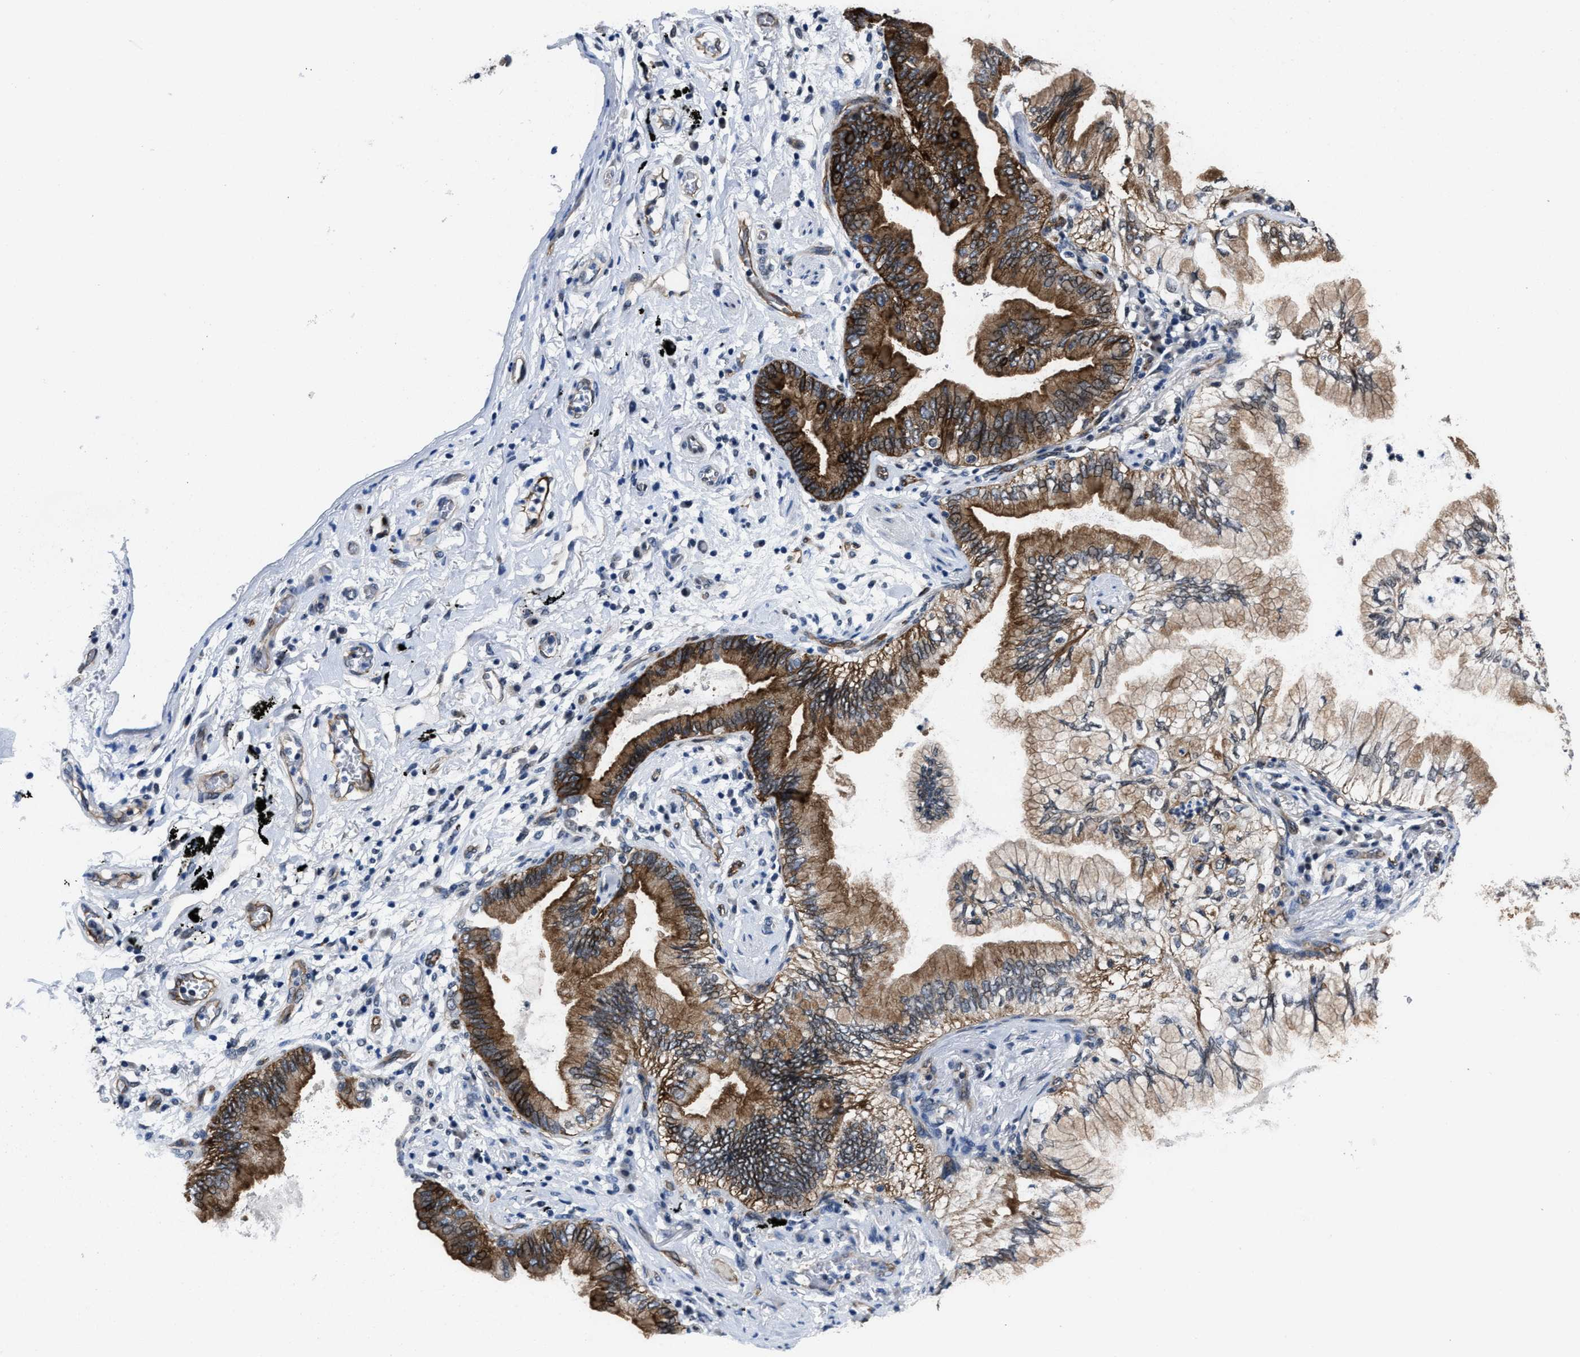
{"staining": {"intensity": "strong", "quantity": ">75%", "location": "cytoplasmic/membranous"}, "tissue": "lung cancer", "cell_type": "Tumor cells", "image_type": "cancer", "snomed": [{"axis": "morphology", "description": "Normal tissue, NOS"}, {"axis": "morphology", "description": "Adenocarcinoma, NOS"}, {"axis": "topography", "description": "Bronchus"}, {"axis": "topography", "description": "Lung"}], "caption": "Immunohistochemistry of human lung cancer displays high levels of strong cytoplasmic/membranous staining in approximately >75% of tumor cells. The protein is stained brown, and the nuclei are stained in blue (DAB (3,3'-diaminobenzidine) IHC with brightfield microscopy, high magnification).", "gene": "MARCKSL1", "patient": {"sex": "female", "age": 70}}